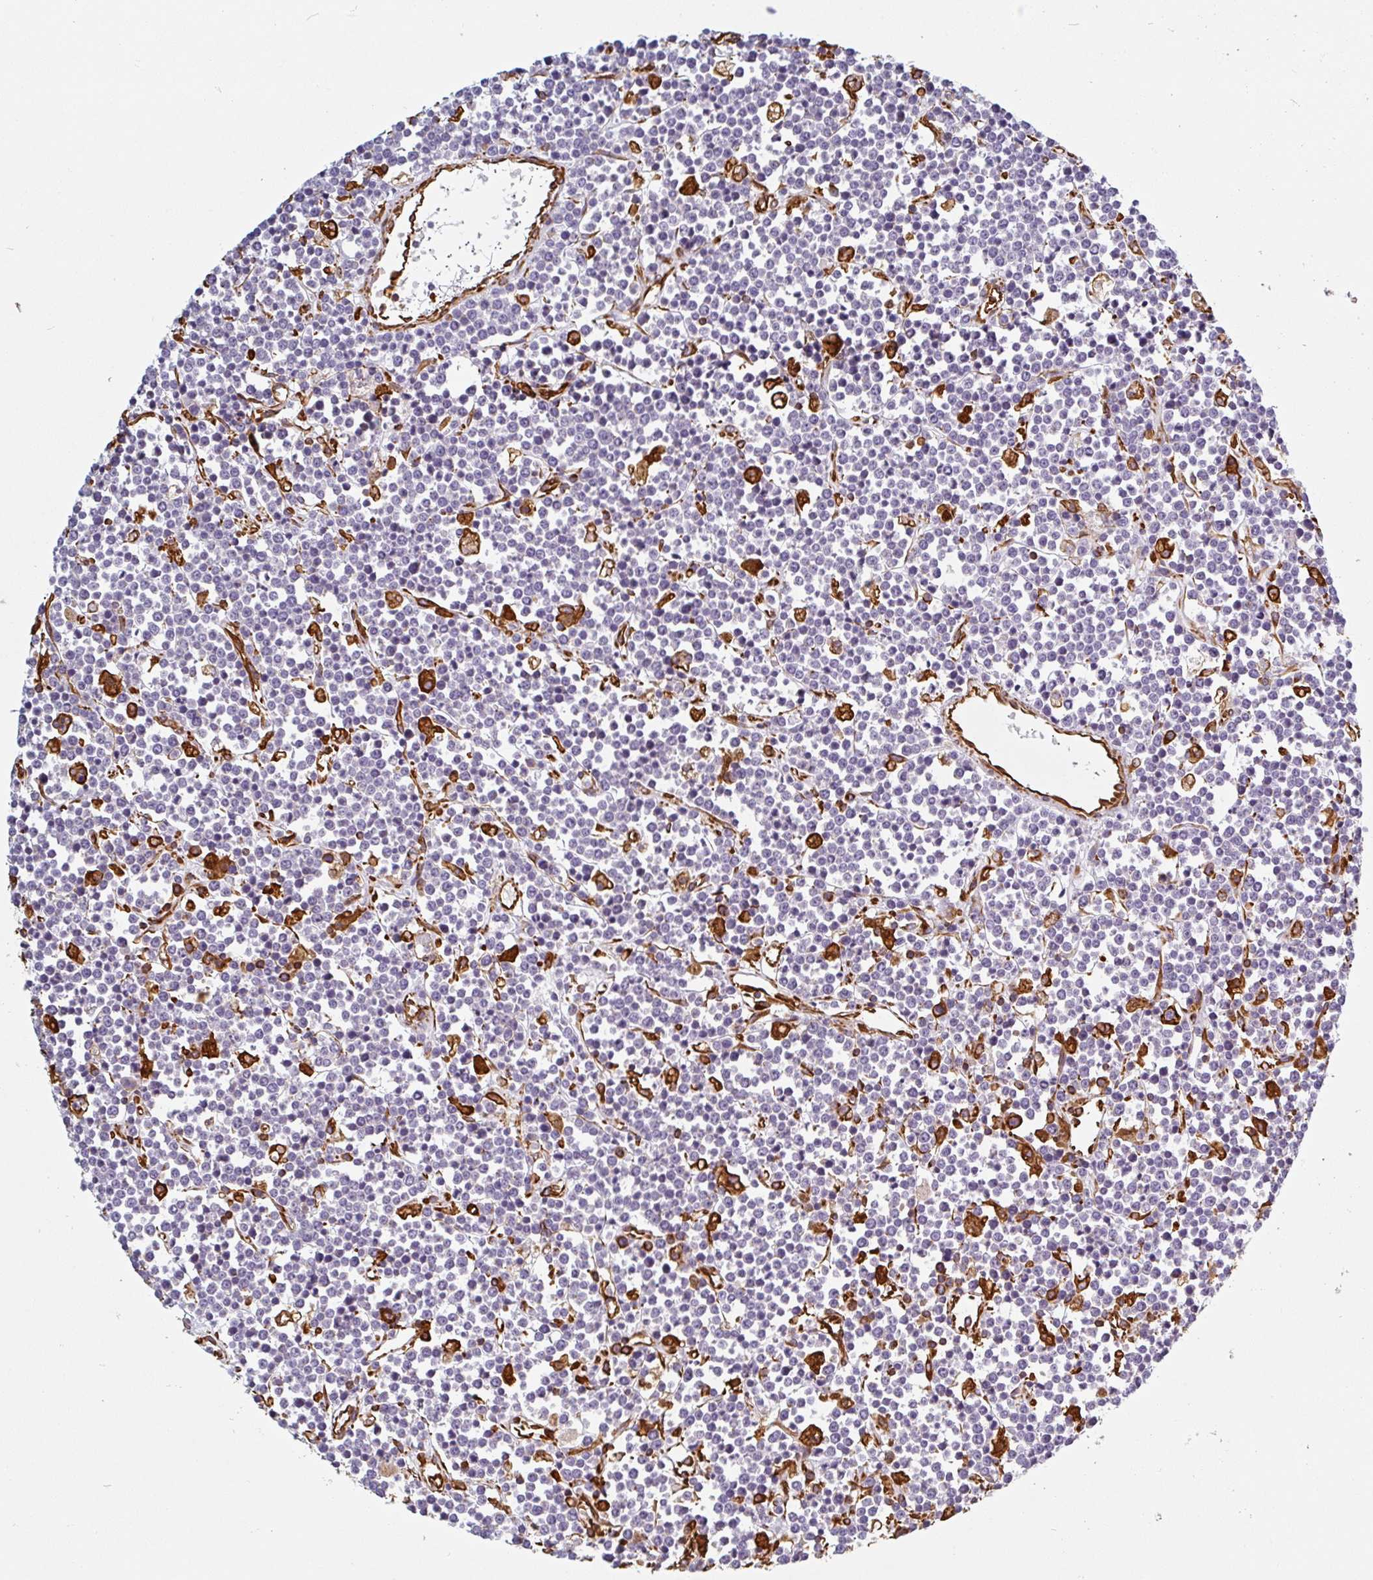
{"staining": {"intensity": "negative", "quantity": "none", "location": "none"}, "tissue": "lymphoma", "cell_type": "Tumor cells", "image_type": "cancer", "snomed": [{"axis": "morphology", "description": "Malignant lymphoma, non-Hodgkin's type, High grade"}, {"axis": "topography", "description": "Ovary"}], "caption": "A high-resolution histopathology image shows immunohistochemistry staining of lymphoma, which displays no significant staining in tumor cells.", "gene": "PPFIA1", "patient": {"sex": "female", "age": 56}}